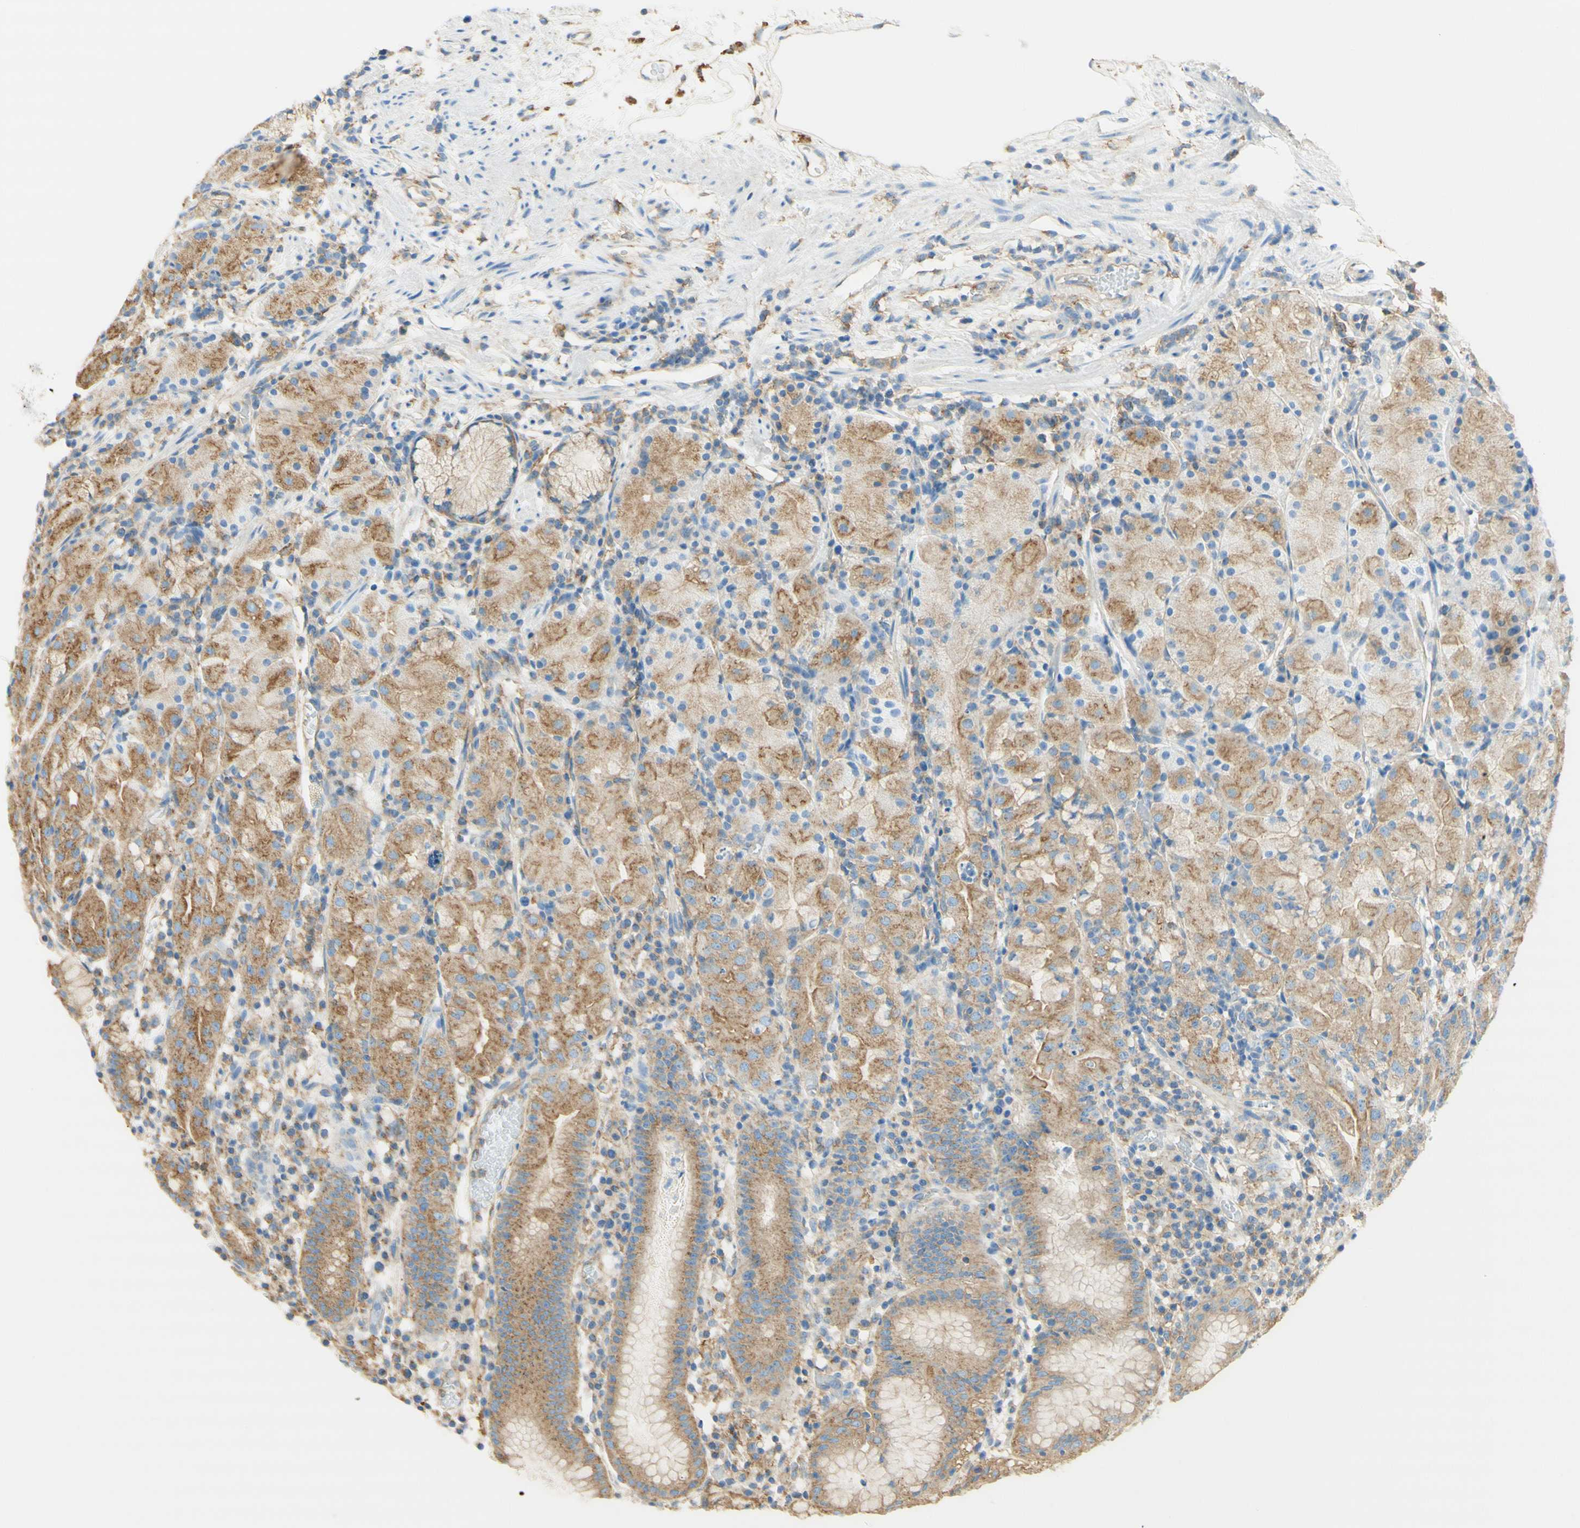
{"staining": {"intensity": "moderate", "quantity": ">75%", "location": "cytoplasmic/membranous"}, "tissue": "stomach", "cell_type": "Glandular cells", "image_type": "normal", "snomed": [{"axis": "morphology", "description": "Normal tissue, NOS"}, {"axis": "topography", "description": "Stomach"}, {"axis": "topography", "description": "Stomach, lower"}], "caption": "DAB (3,3'-diaminobenzidine) immunohistochemical staining of normal stomach shows moderate cytoplasmic/membranous protein expression in about >75% of glandular cells. Immunohistochemistry (ihc) stains the protein of interest in brown and the nuclei are stained blue.", "gene": "CLTC", "patient": {"sex": "female", "age": 75}}